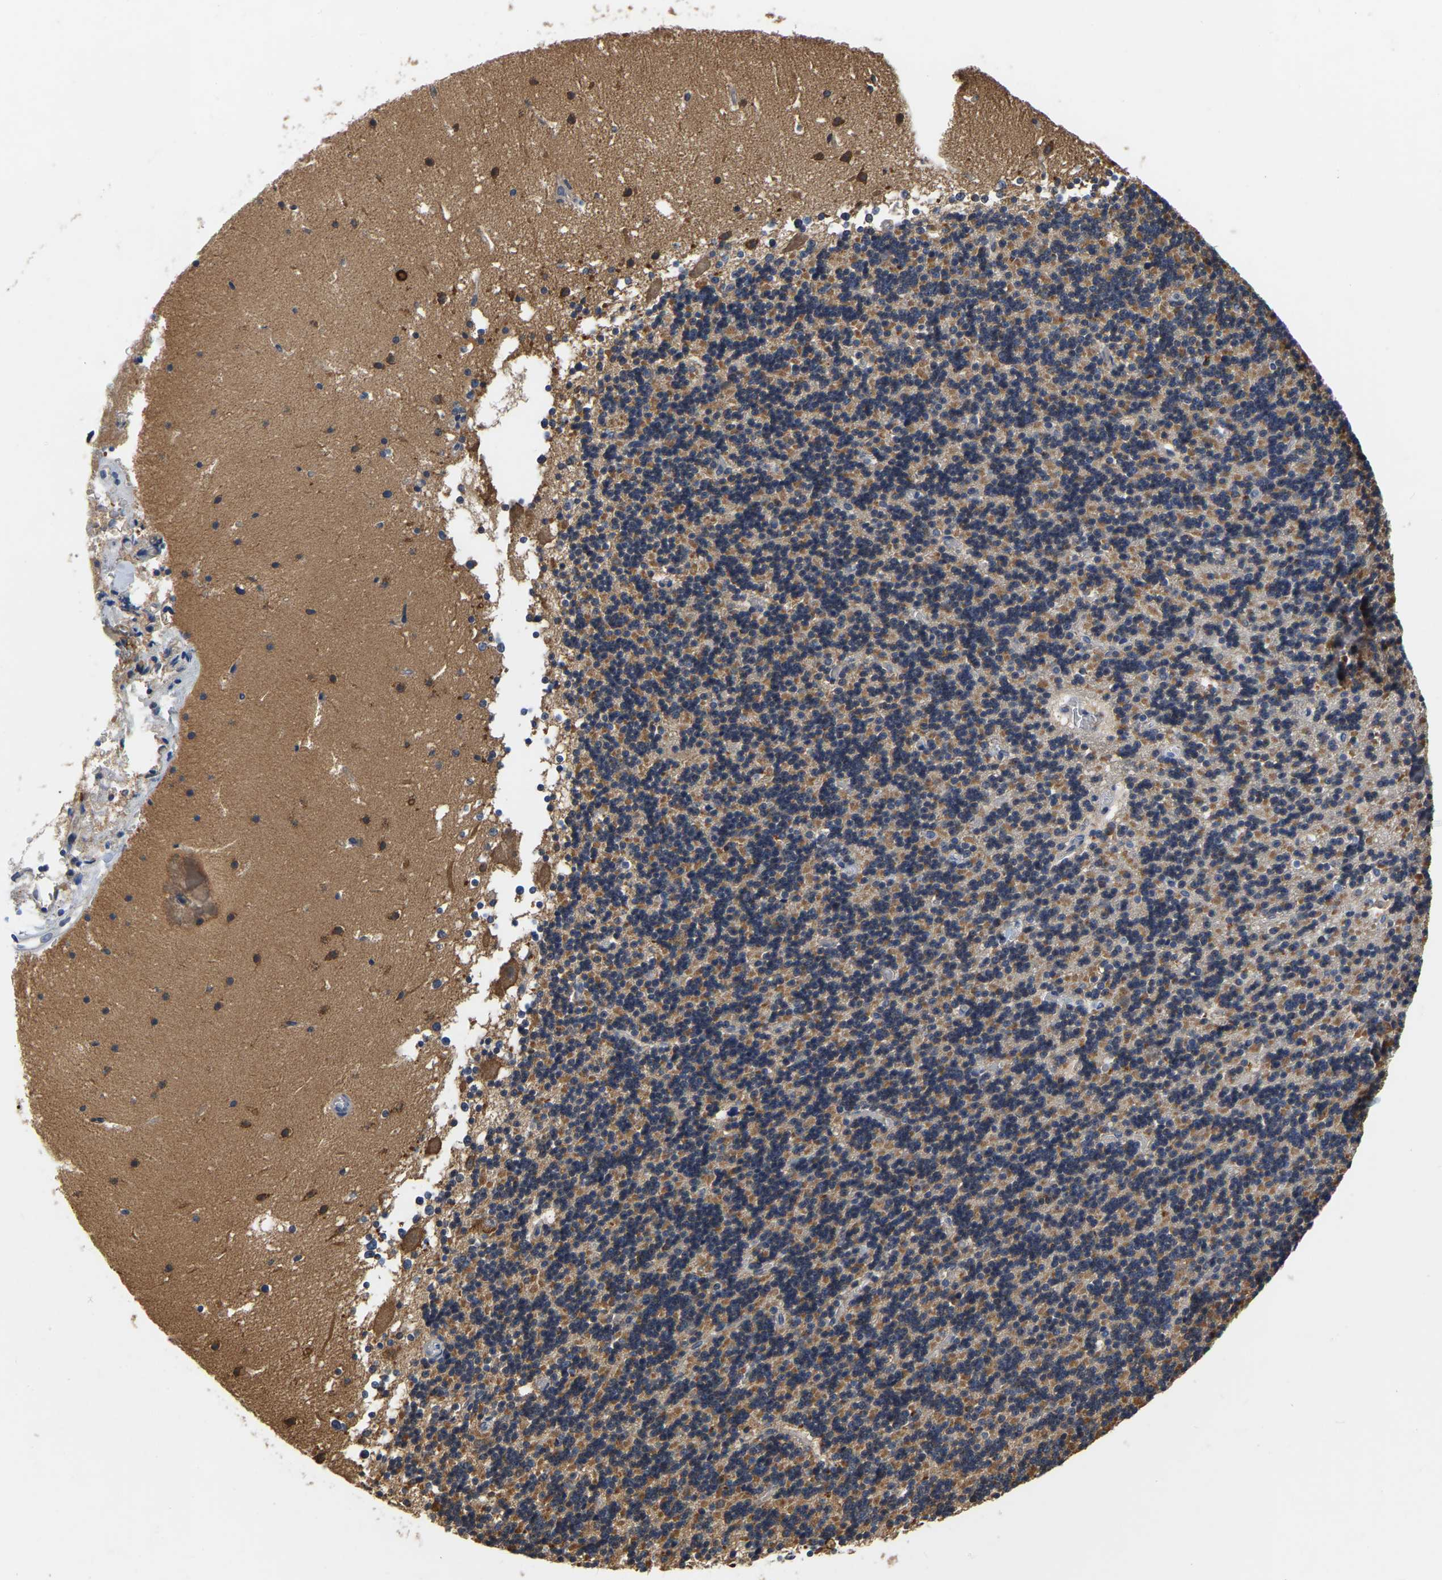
{"staining": {"intensity": "moderate", "quantity": ">75%", "location": "cytoplasmic/membranous"}, "tissue": "cerebellum", "cell_type": "Cells in granular layer", "image_type": "normal", "snomed": [{"axis": "morphology", "description": "Normal tissue, NOS"}, {"axis": "topography", "description": "Cerebellum"}], "caption": "Moderate cytoplasmic/membranous staining is seen in about >75% of cells in granular layer in normal cerebellum.", "gene": "GARS1", "patient": {"sex": "male", "age": 45}}